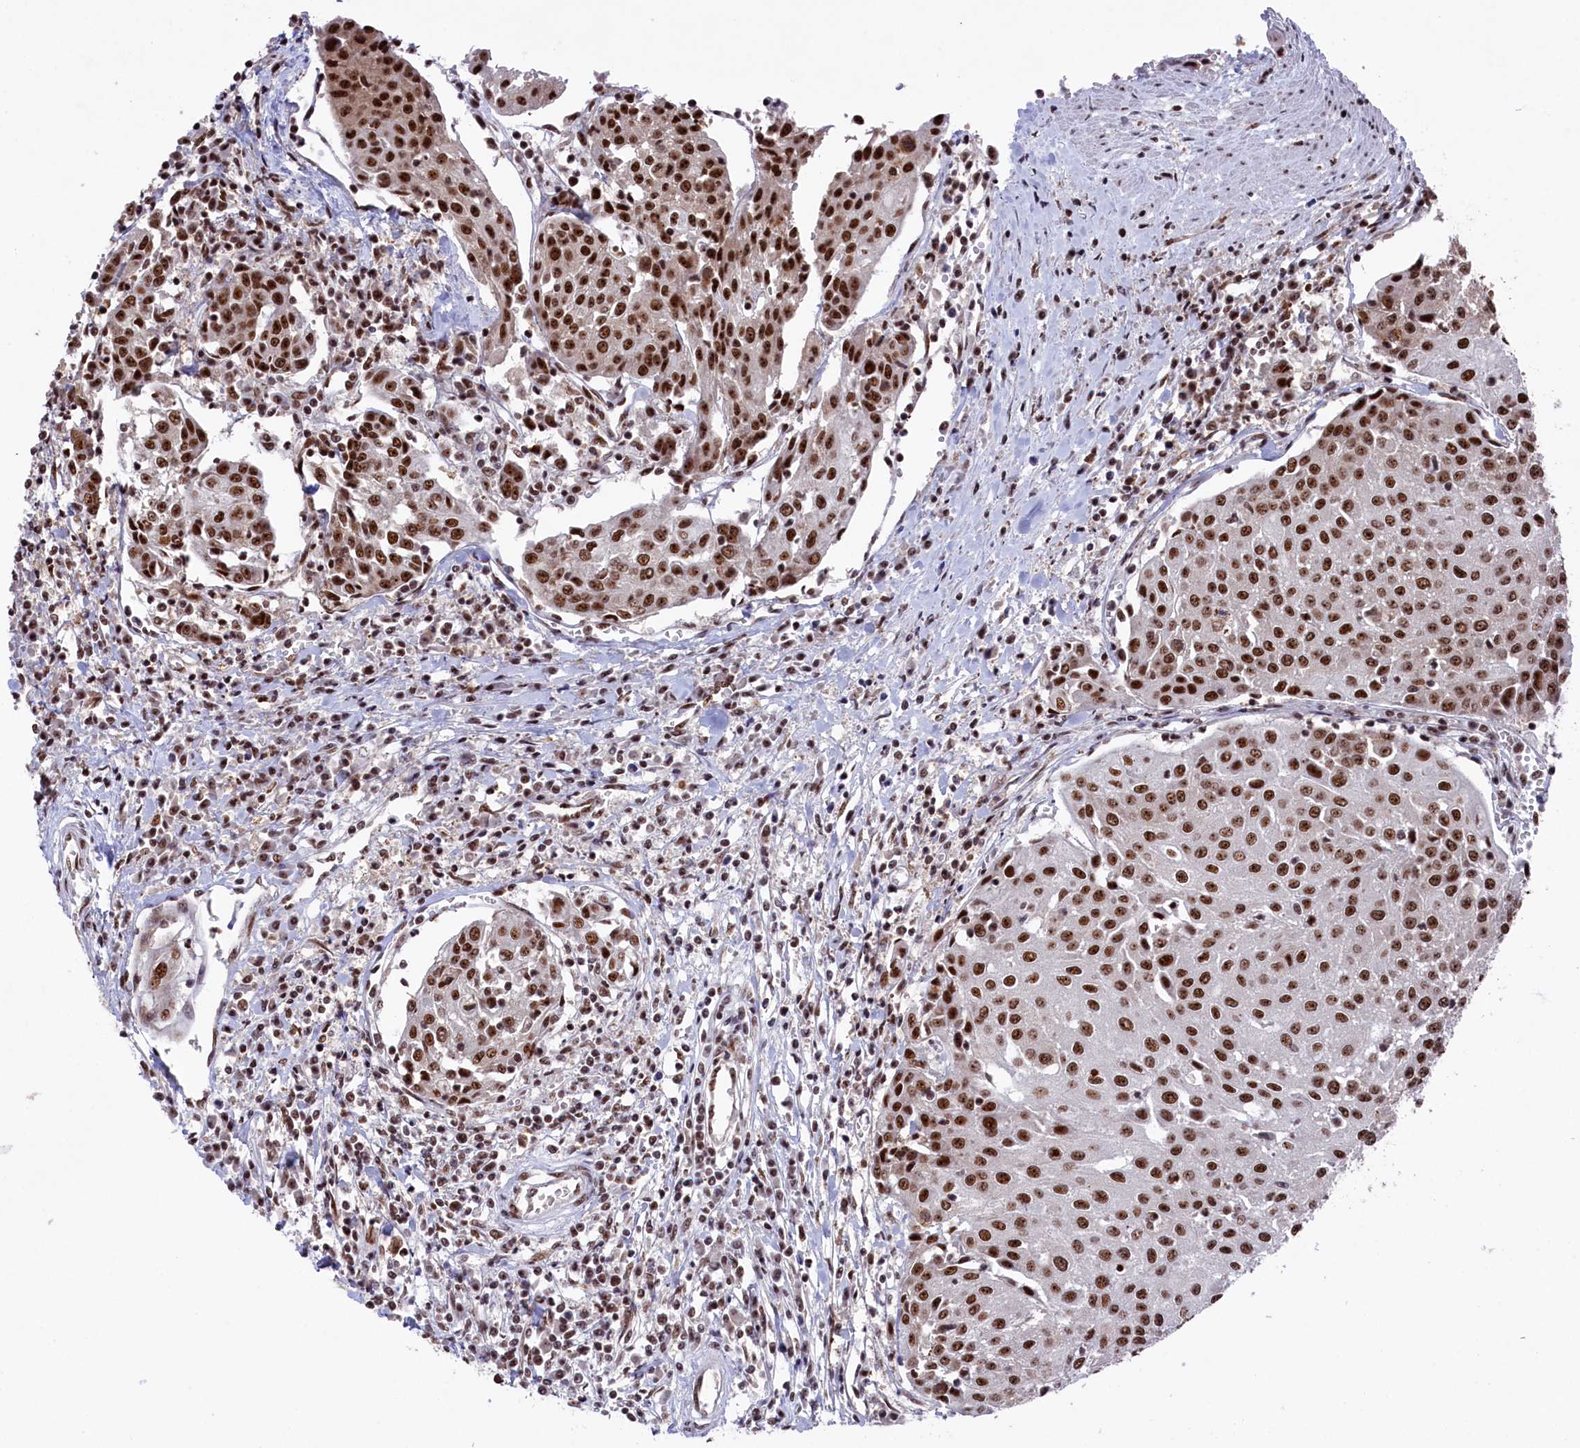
{"staining": {"intensity": "moderate", "quantity": ">75%", "location": "nuclear"}, "tissue": "urothelial cancer", "cell_type": "Tumor cells", "image_type": "cancer", "snomed": [{"axis": "morphology", "description": "Urothelial carcinoma, High grade"}, {"axis": "topography", "description": "Urinary bladder"}], "caption": "Immunohistochemical staining of urothelial cancer demonstrates medium levels of moderate nuclear expression in approximately >75% of tumor cells.", "gene": "PRPF31", "patient": {"sex": "female", "age": 85}}